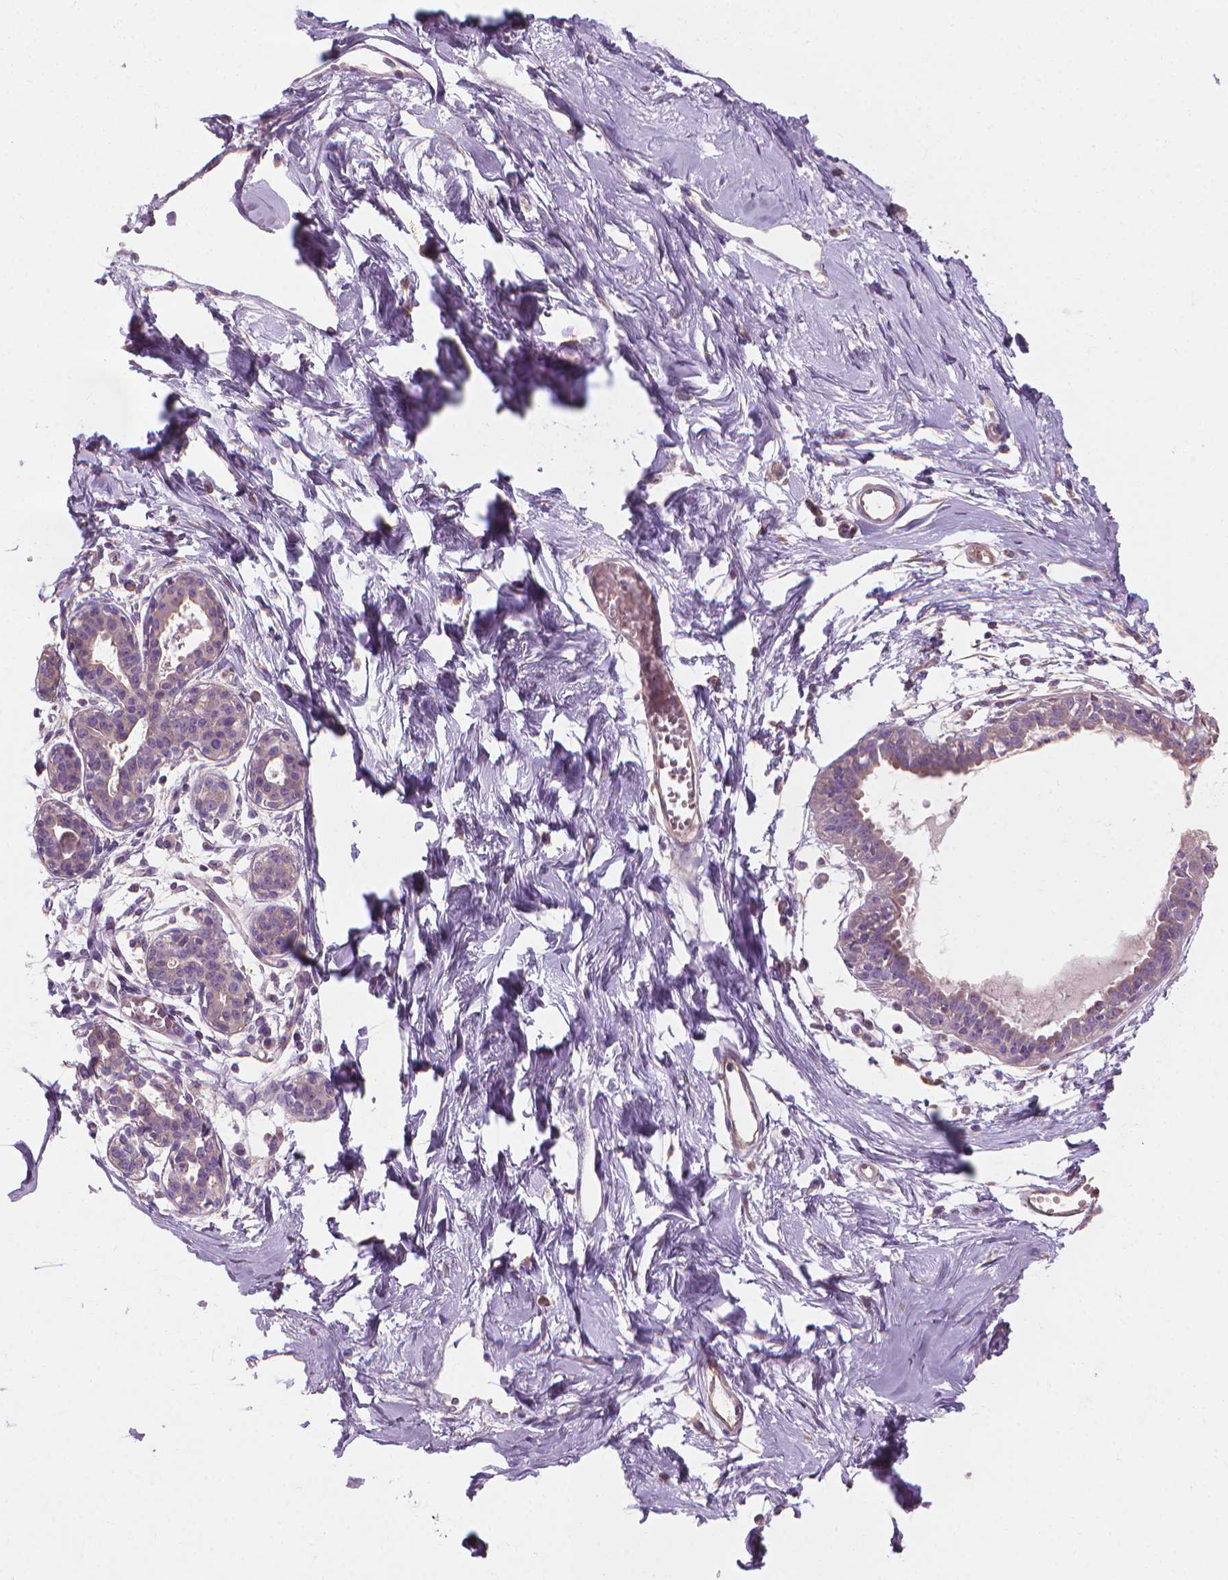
{"staining": {"intensity": "negative", "quantity": "none", "location": "none"}, "tissue": "breast", "cell_type": "Adipocytes", "image_type": "normal", "snomed": [{"axis": "morphology", "description": "Normal tissue, NOS"}, {"axis": "topography", "description": "Breast"}], "caption": "Immunohistochemistry (IHC) of normal human breast exhibits no expression in adipocytes. Nuclei are stained in blue.", "gene": "RIIAD1", "patient": {"sex": "female", "age": 45}}